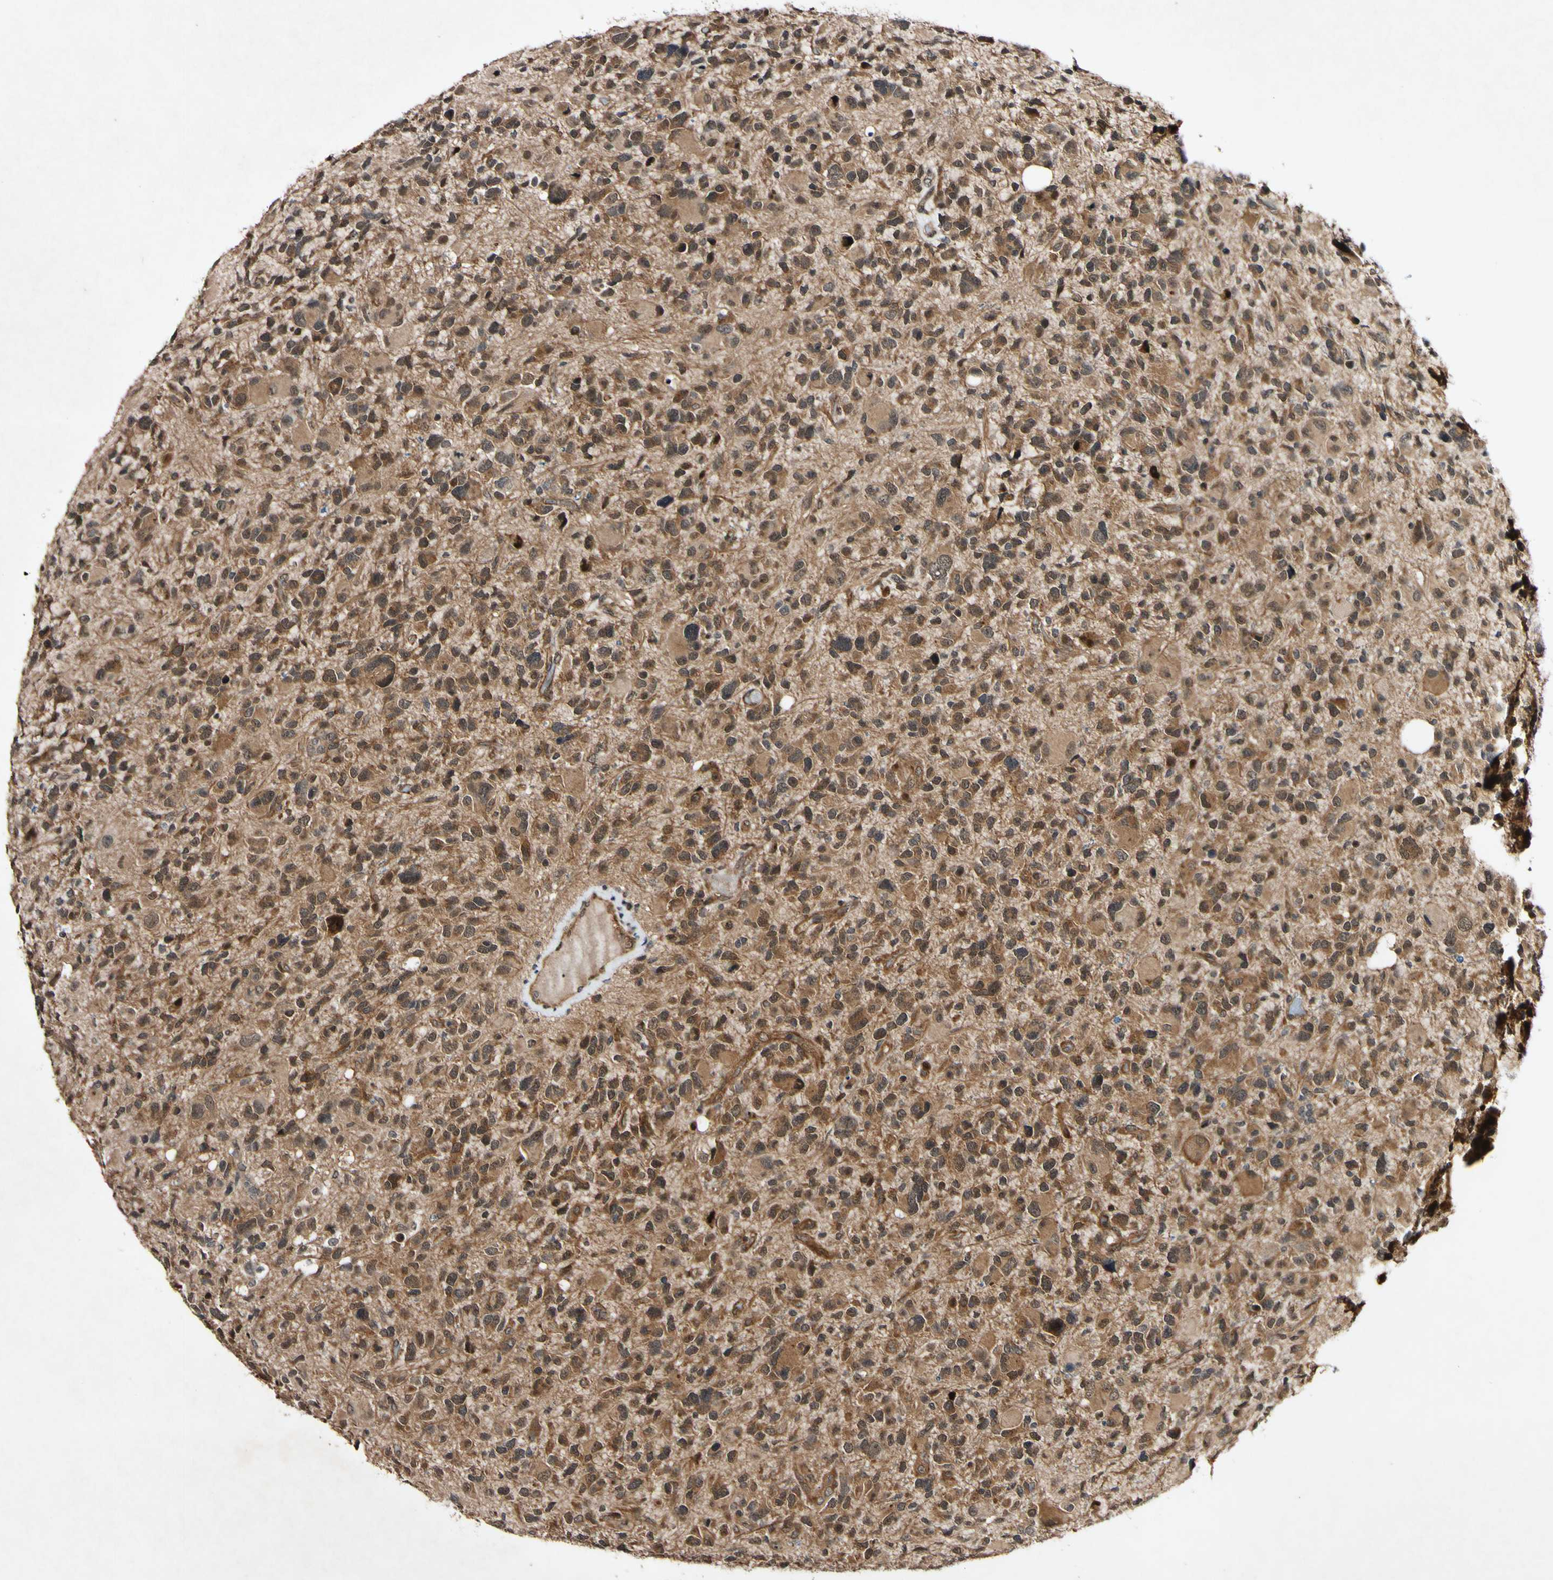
{"staining": {"intensity": "moderate", "quantity": ">75%", "location": "cytoplasmic/membranous,nuclear"}, "tissue": "glioma", "cell_type": "Tumor cells", "image_type": "cancer", "snomed": [{"axis": "morphology", "description": "Glioma, malignant, High grade"}, {"axis": "topography", "description": "Brain"}], "caption": "Immunohistochemical staining of high-grade glioma (malignant) exhibits medium levels of moderate cytoplasmic/membranous and nuclear positivity in approximately >75% of tumor cells.", "gene": "CSNK1E", "patient": {"sex": "male", "age": 48}}